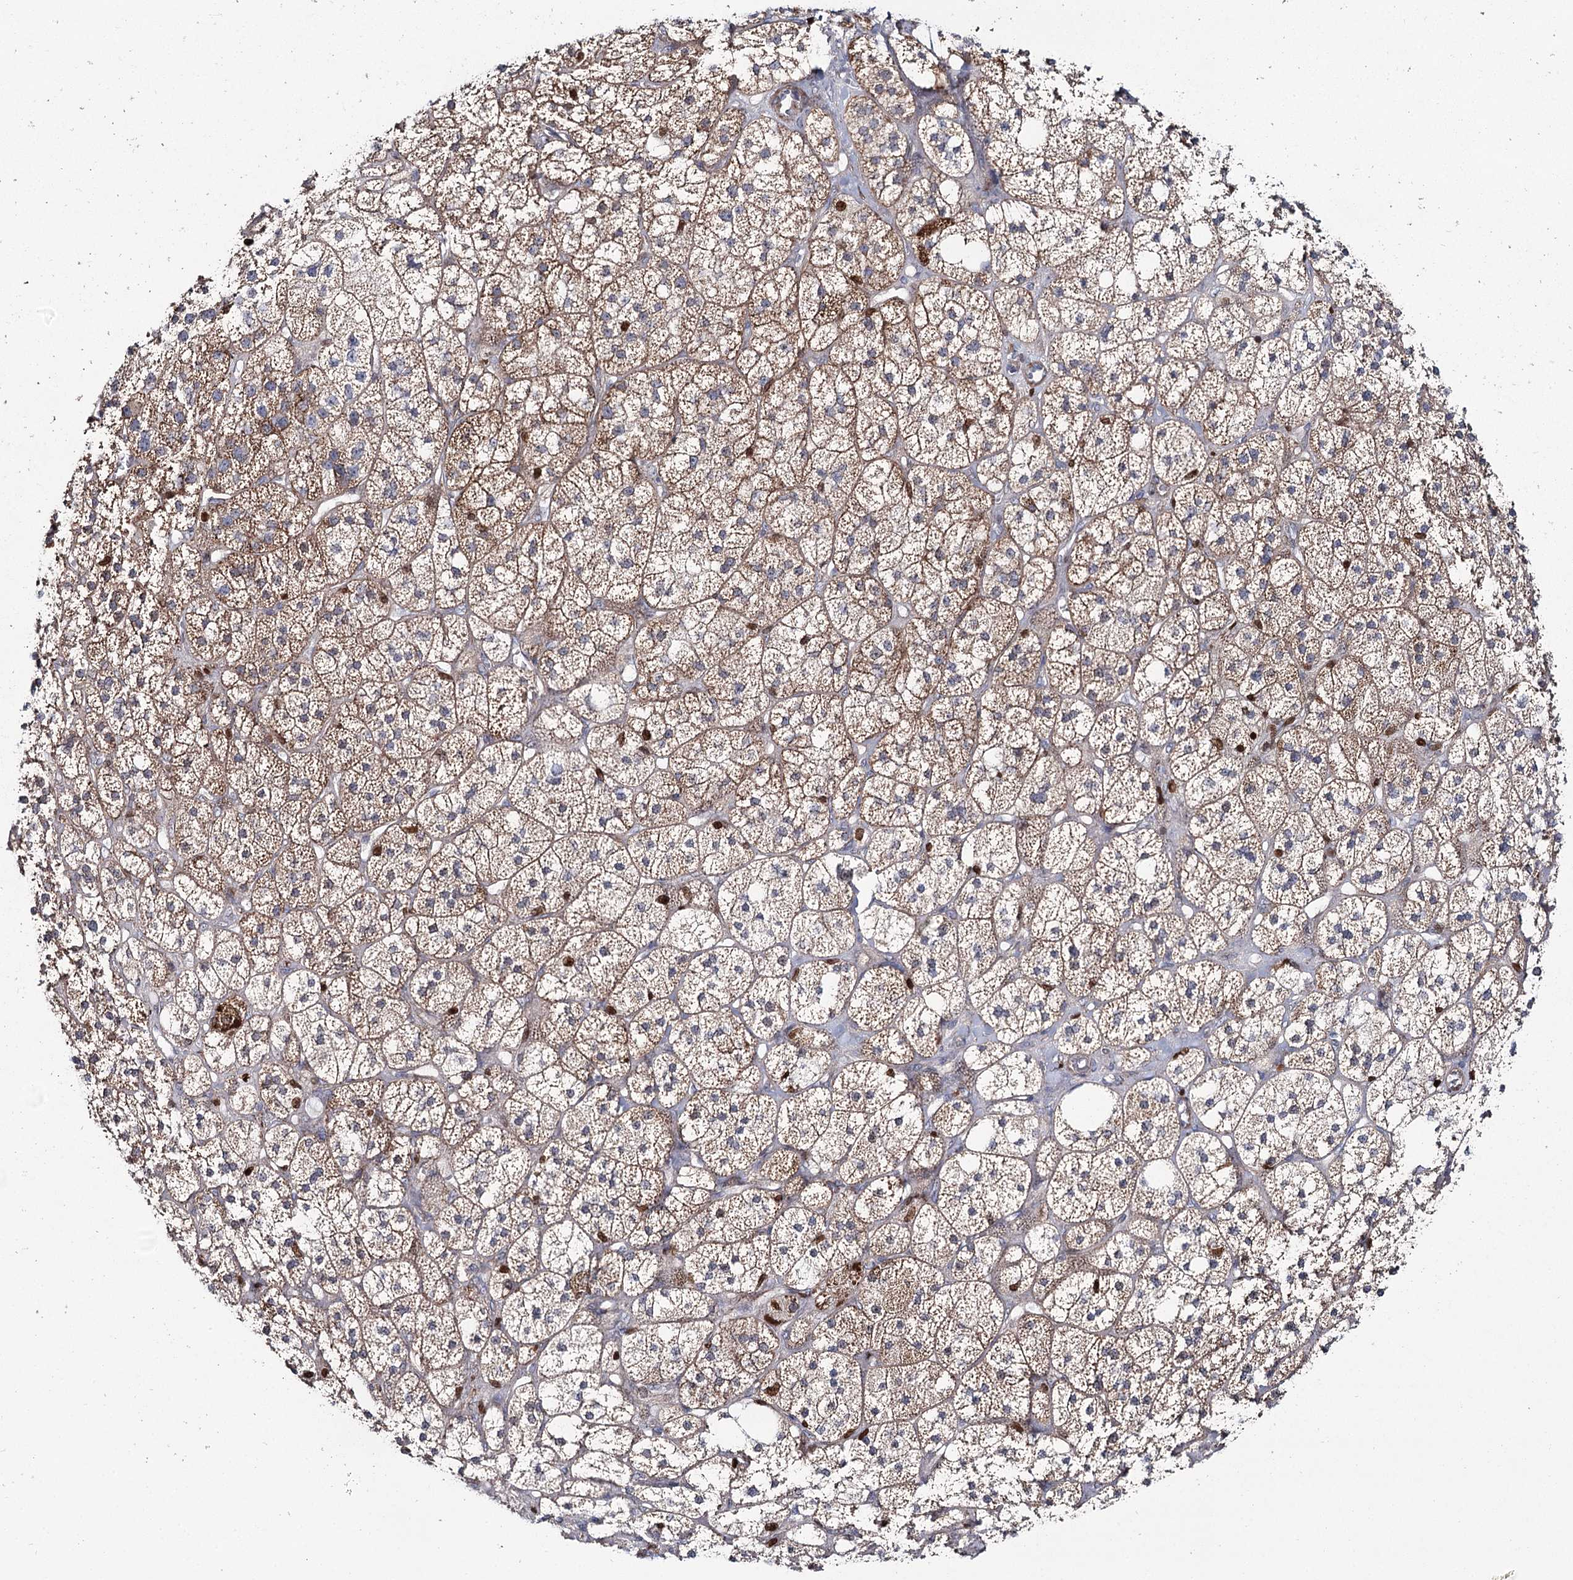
{"staining": {"intensity": "moderate", "quantity": "25%-75%", "location": "cytoplasmic/membranous,nuclear"}, "tissue": "adrenal gland", "cell_type": "Glandular cells", "image_type": "normal", "snomed": [{"axis": "morphology", "description": "Normal tissue, NOS"}, {"axis": "topography", "description": "Adrenal gland"}], "caption": "Benign adrenal gland shows moderate cytoplasmic/membranous,nuclear expression in about 25%-75% of glandular cells, visualized by immunohistochemistry. (IHC, brightfield microscopy, high magnification).", "gene": "PDHX", "patient": {"sex": "male", "age": 61}}